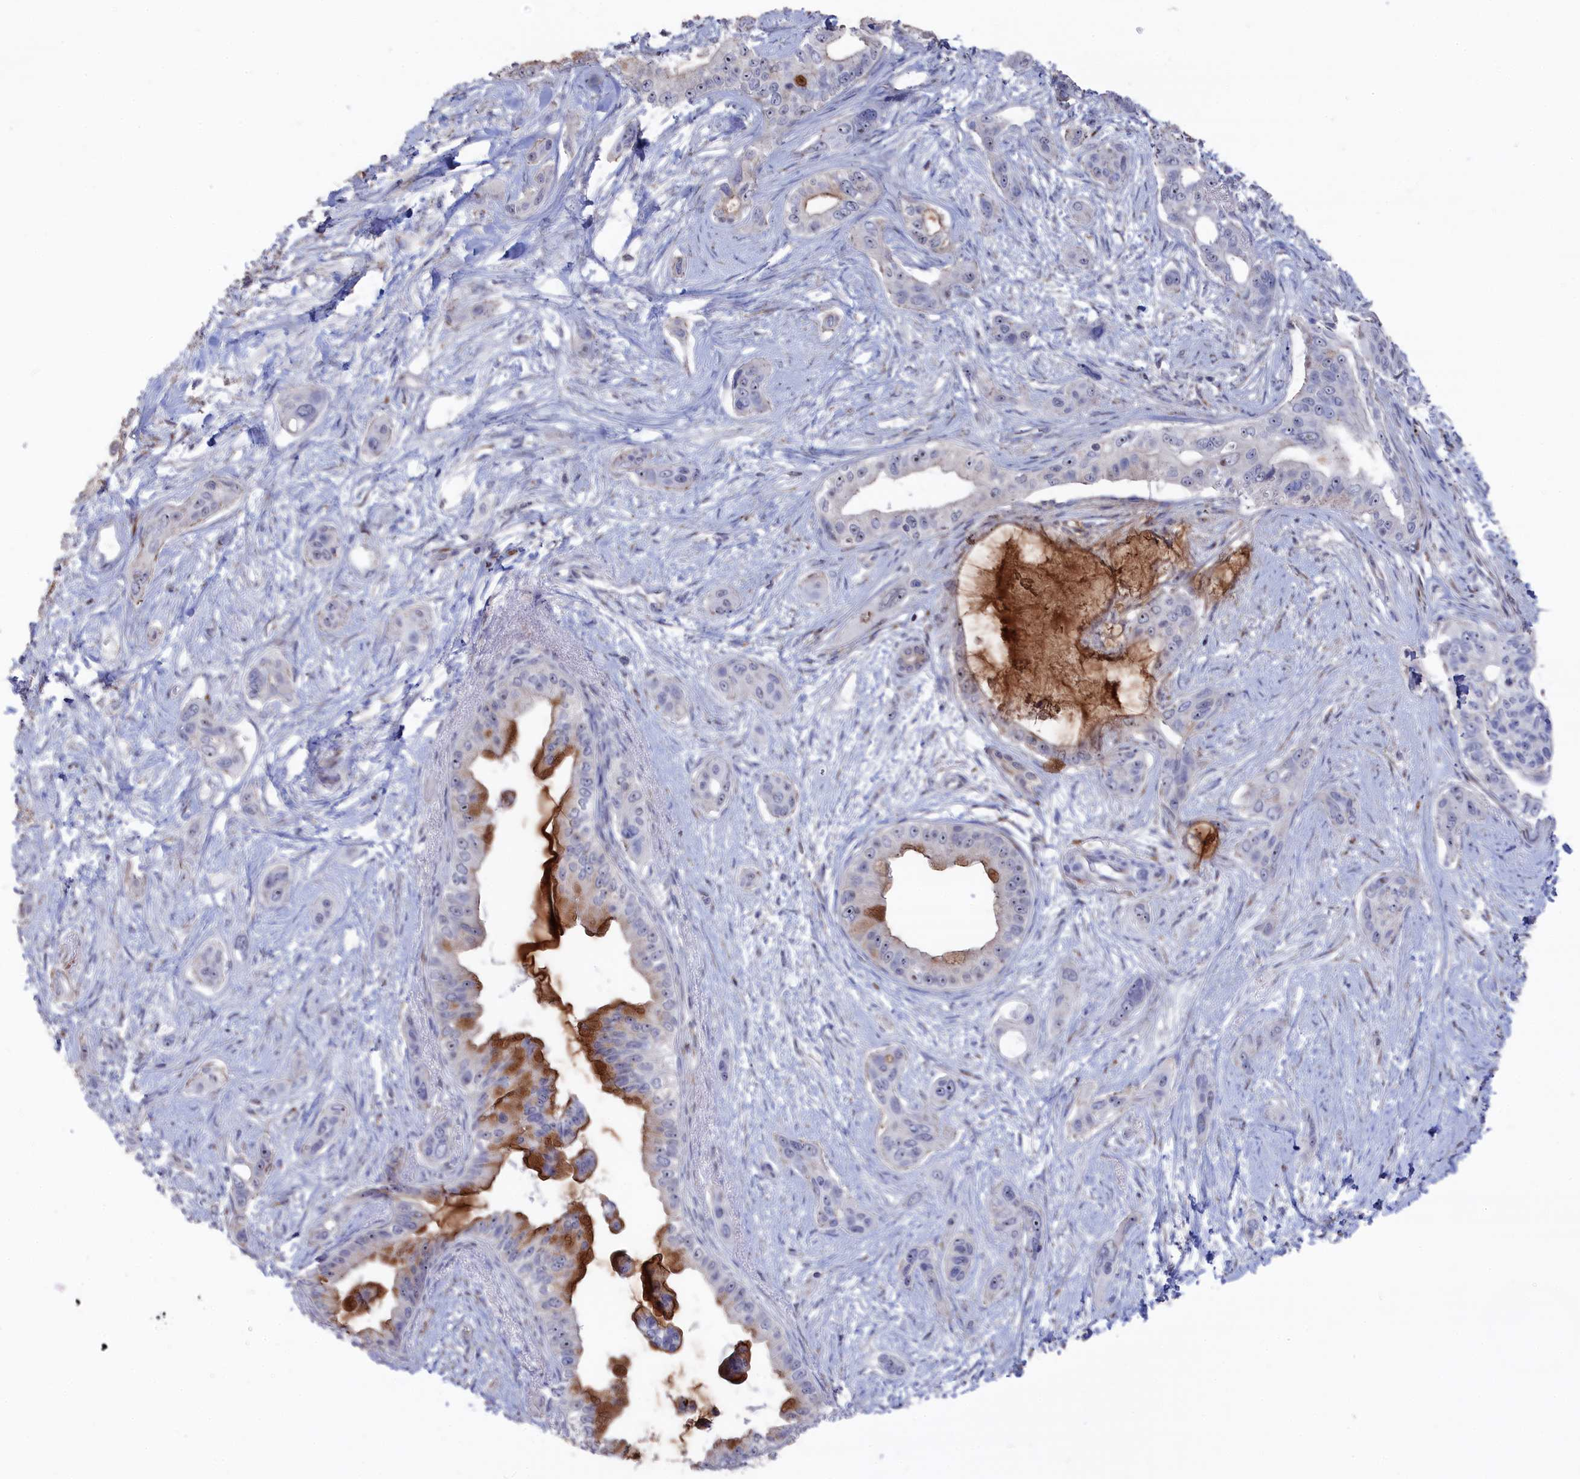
{"staining": {"intensity": "moderate", "quantity": "<25%", "location": "cytoplasmic/membranous"}, "tissue": "pancreatic cancer", "cell_type": "Tumor cells", "image_type": "cancer", "snomed": [{"axis": "morphology", "description": "Adenocarcinoma, NOS"}, {"axis": "topography", "description": "Pancreas"}], "caption": "Immunohistochemical staining of human pancreatic cancer displays moderate cytoplasmic/membranous protein staining in approximately <25% of tumor cells.", "gene": "SEMG2", "patient": {"sex": "male", "age": 72}}